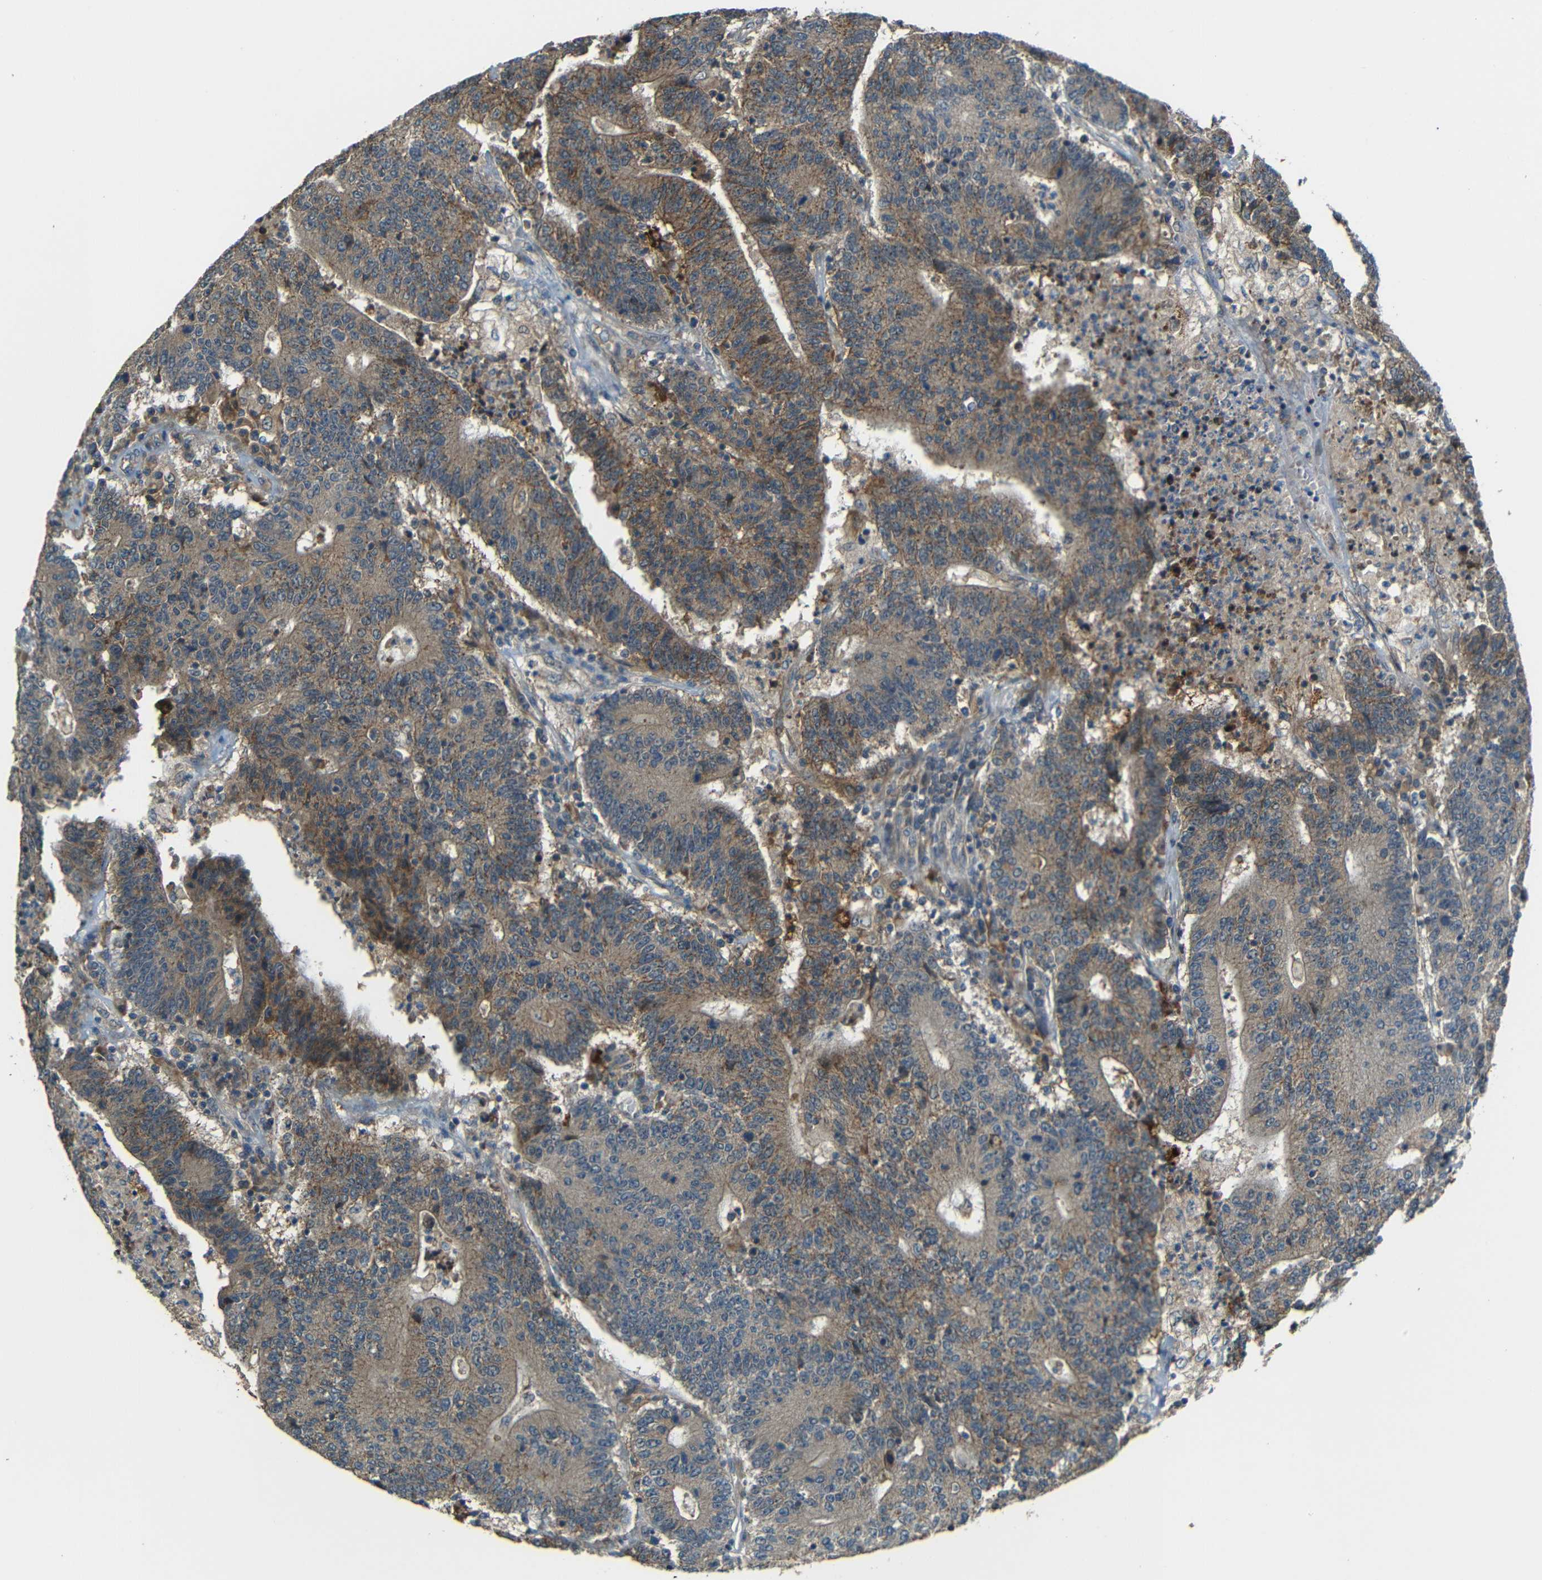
{"staining": {"intensity": "moderate", "quantity": ">75%", "location": "cytoplasmic/membranous"}, "tissue": "colorectal cancer", "cell_type": "Tumor cells", "image_type": "cancer", "snomed": [{"axis": "morphology", "description": "Normal tissue, NOS"}, {"axis": "morphology", "description": "Adenocarcinoma, NOS"}, {"axis": "topography", "description": "Colon"}], "caption": "Brown immunohistochemical staining in colorectal adenocarcinoma displays moderate cytoplasmic/membranous positivity in about >75% of tumor cells. The staining was performed using DAB (3,3'-diaminobenzidine) to visualize the protein expression in brown, while the nuclei were stained in blue with hematoxylin (Magnification: 20x).", "gene": "FNDC3A", "patient": {"sex": "female", "age": 75}}